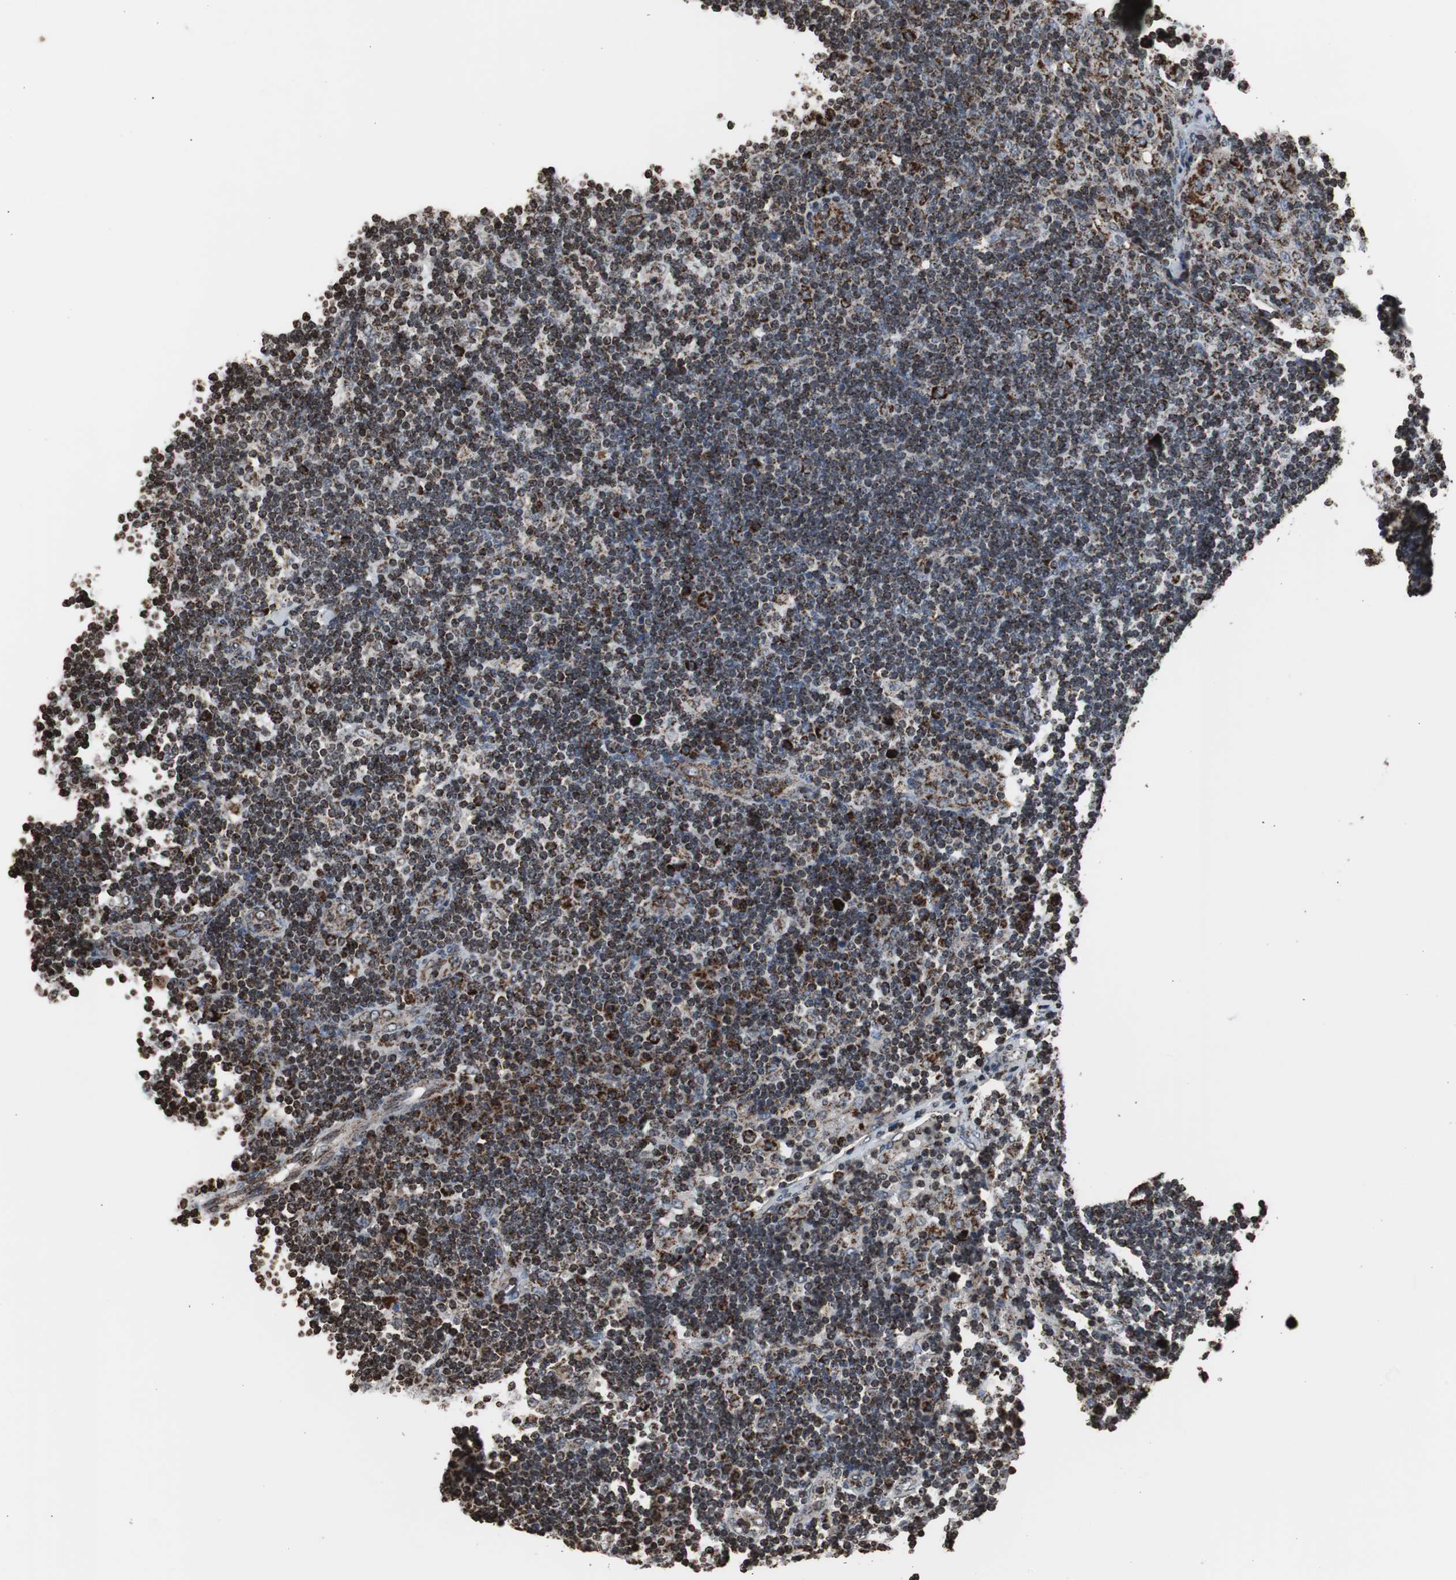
{"staining": {"intensity": "strong", "quantity": ">75%", "location": "cytoplasmic/membranous"}, "tissue": "lymph node", "cell_type": "Germinal center cells", "image_type": "normal", "snomed": [{"axis": "morphology", "description": "Normal tissue, NOS"}, {"axis": "morphology", "description": "Squamous cell carcinoma, metastatic, NOS"}, {"axis": "topography", "description": "Lymph node"}], "caption": "Immunohistochemistry (IHC) histopathology image of normal lymph node stained for a protein (brown), which demonstrates high levels of strong cytoplasmic/membranous positivity in approximately >75% of germinal center cells.", "gene": "HSPA9", "patient": {"sex": "female", "age": 53}}